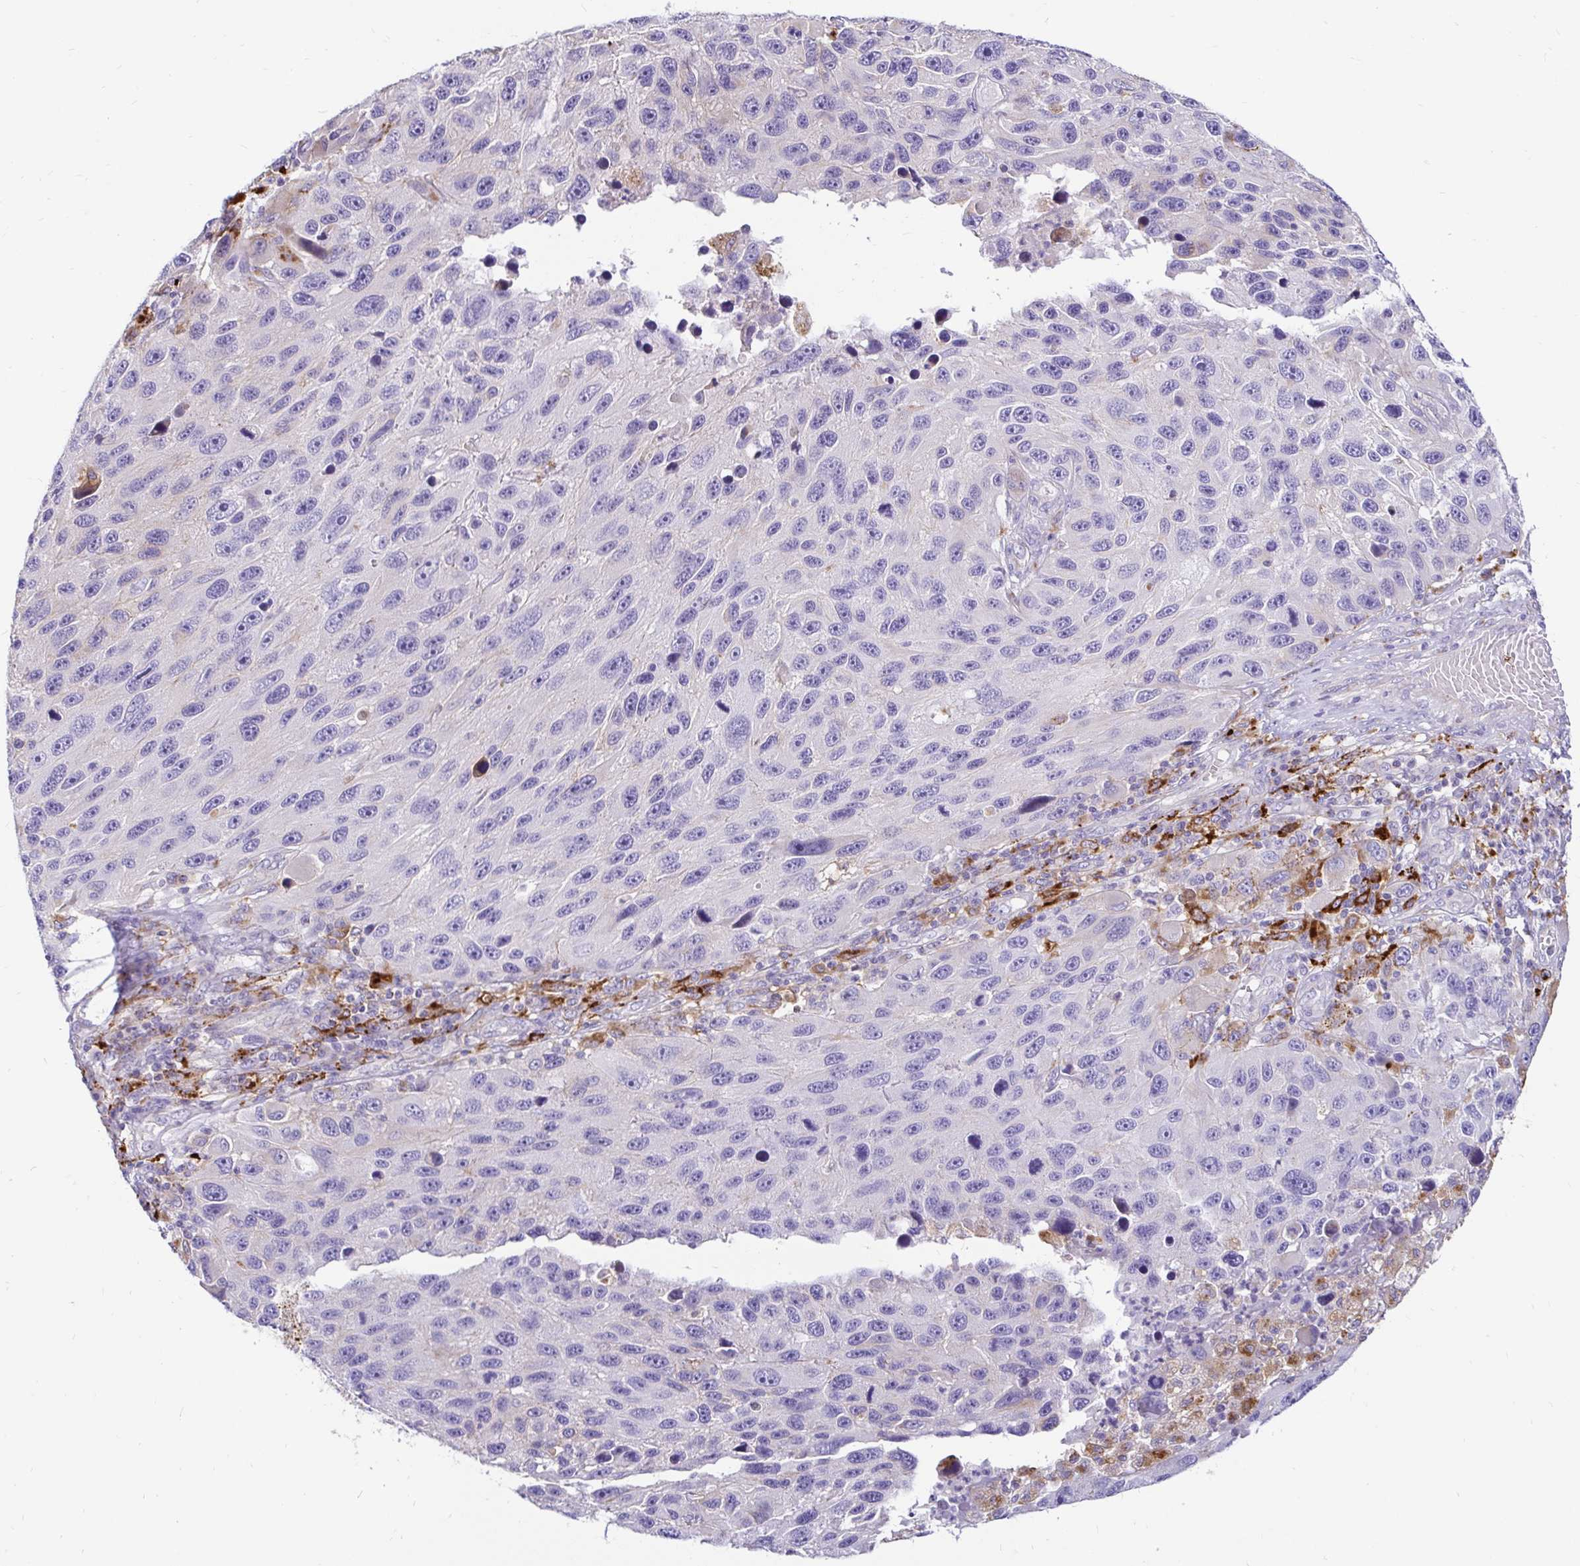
{"staining": {"intensity": "negative", "quantity": "none", "location": "none"}, "tissue": "melanoma", "cell_type": "Tumor cells", "image_type": "cancer", "snomed": [{"axis": "morphology", "description": "Malignant melanoma, NOS"}, {"axis": "topography", "description": "Skin"}], "caption": "The immunohistochemistry (IHC) micrograph has no significant staining in tumor cells of malignant melanoma tissue.", "gene": "FUCA1", "patient": {"sex": "male", "age": 53}}